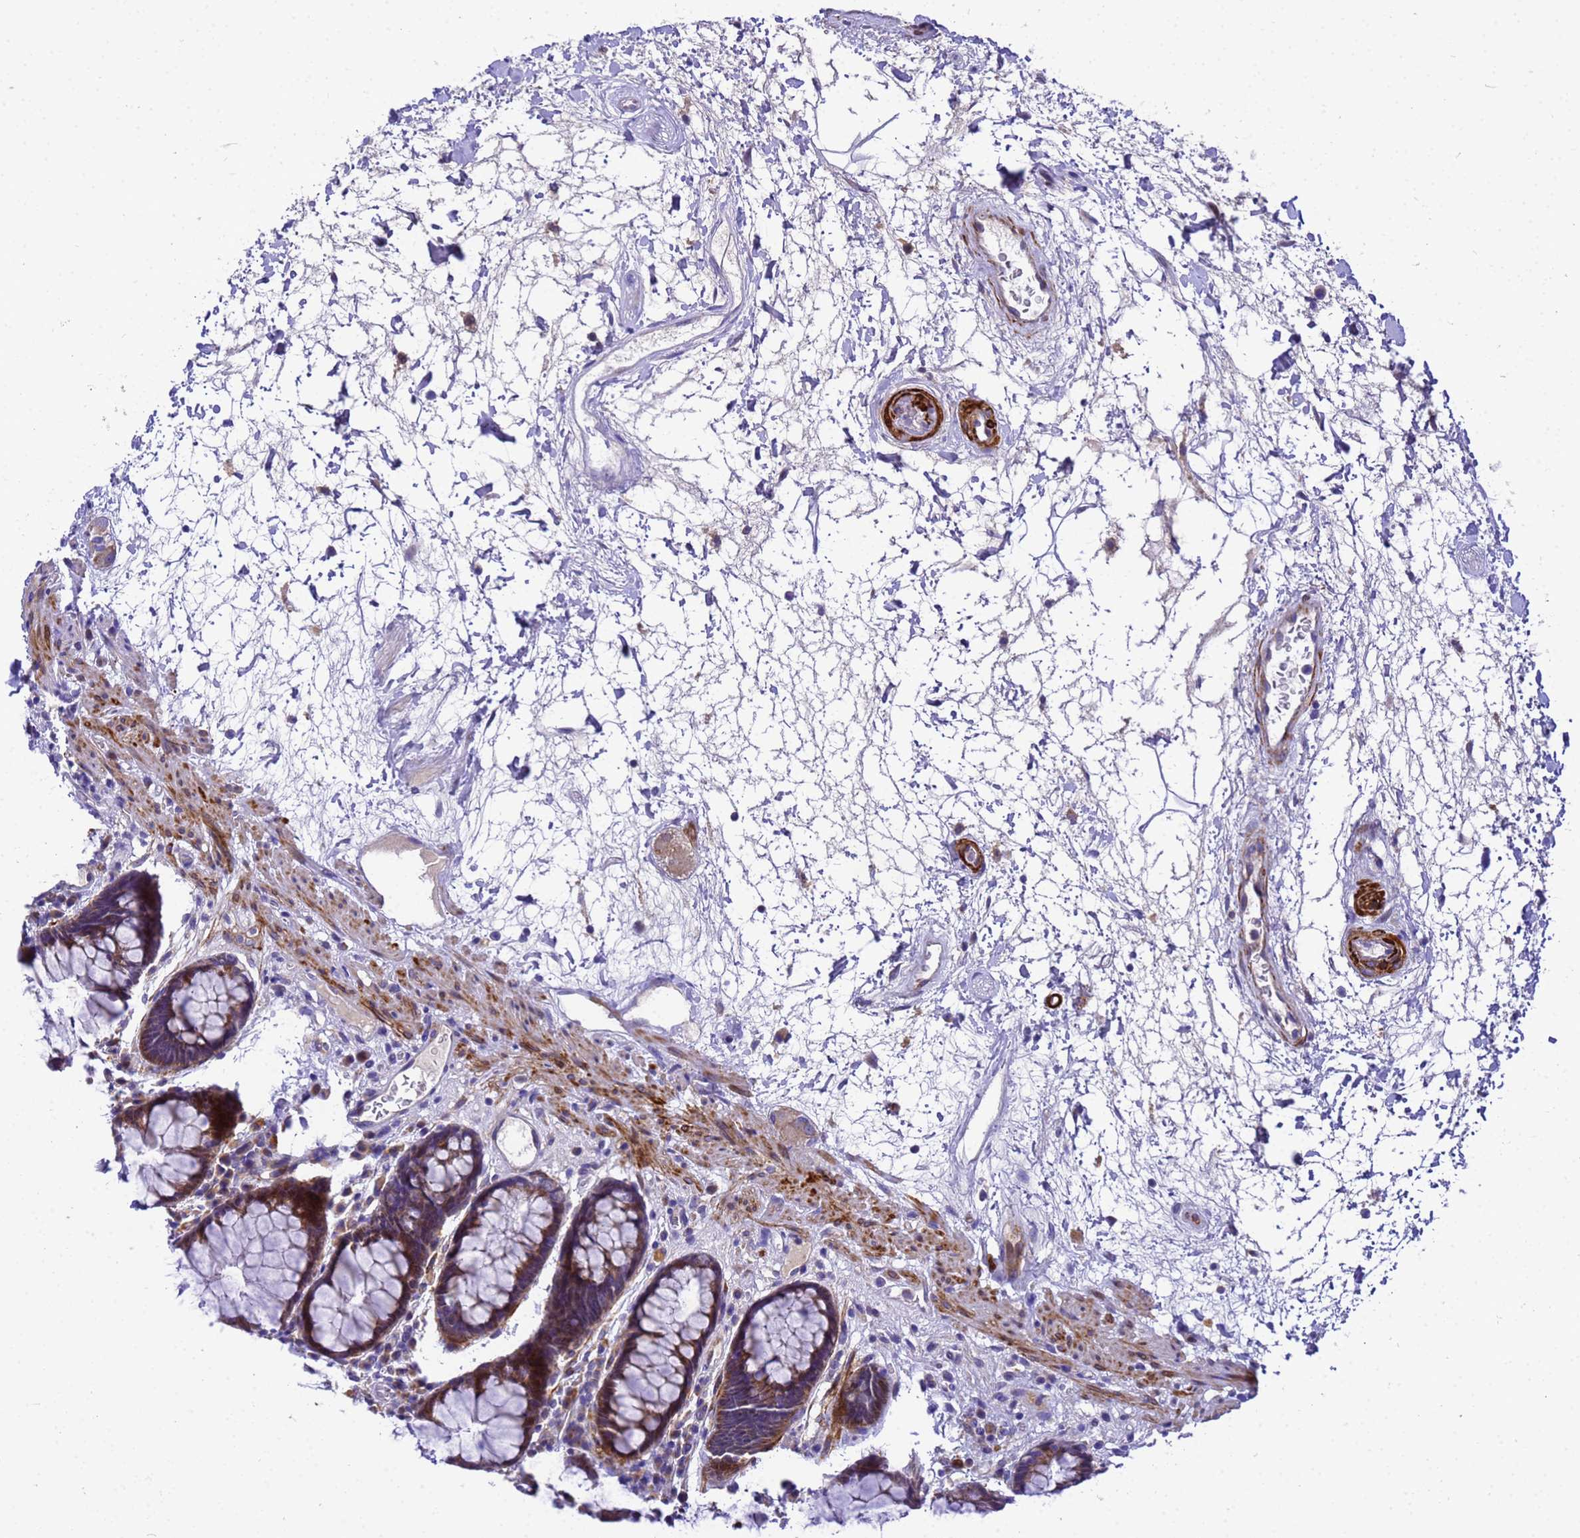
{"staining": {"intensity": "moderate", "quantity": "25%-75%", "location": "cytoplasmic/membranous"}, "tissue": "rectum", "cell_type": "Glandular cells", "image_type": "normal", "snomed": [{"axis": "morphology", "description": "Normal tissue, NOS"}, {"axis": "topography", "description": "Rectum"}], "caption": "IHC image of benign rectum: human rectum stained using immunohistochemistry (IHC) shows medium levels of moderate protein expression localized specifically in the cytoplasmic/membranous of glandular cells, appearing as a cytoplasmic/membranous brown color.", "gene": "POP7", "patient": {"sex": "male", "age": 64}}